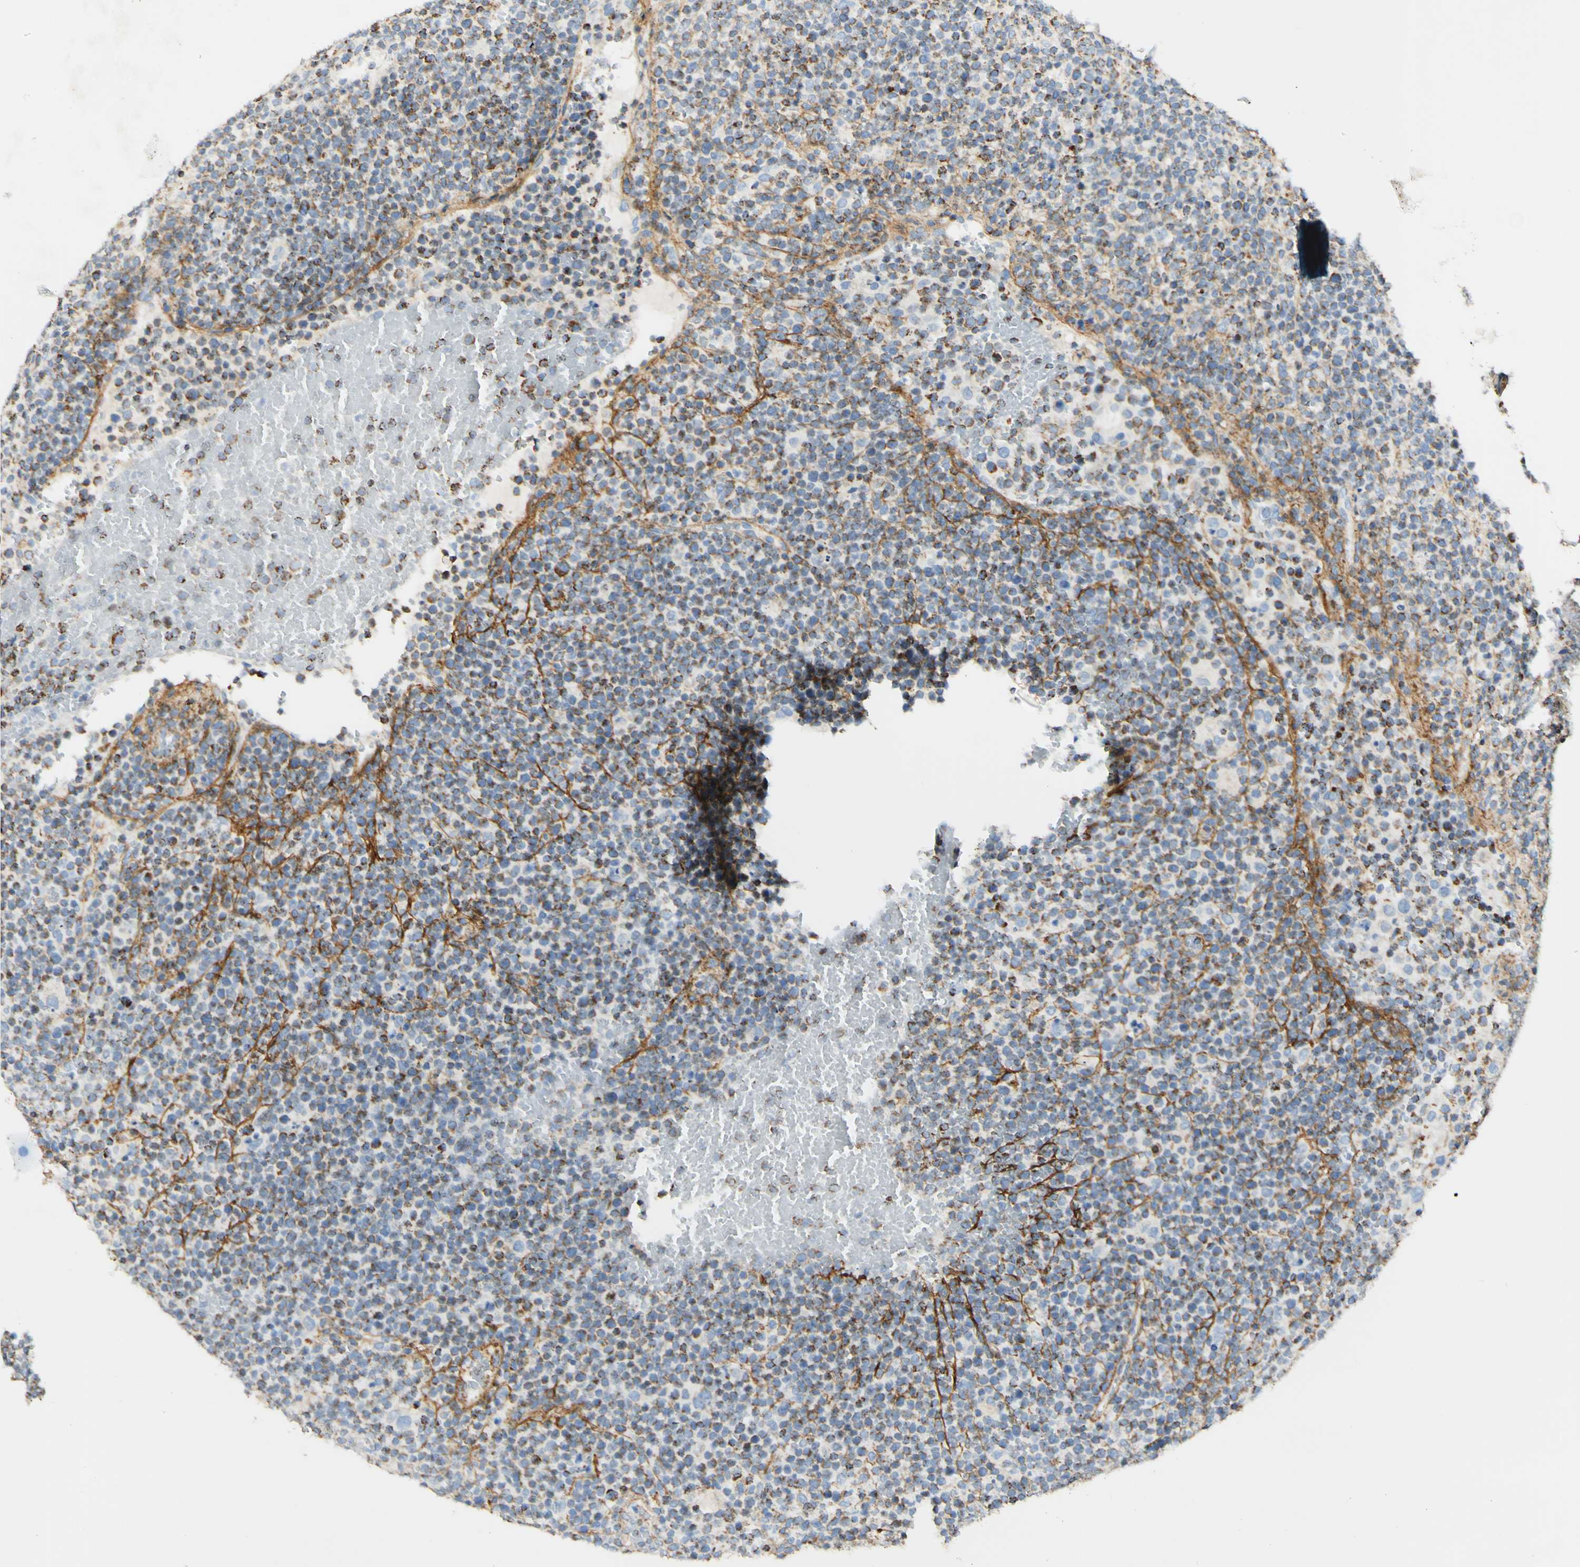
{"staining": {"intensity": "moderate", "quantity": "25%-75%", "location": "cytoplasmic/membranous"}, "tissue": "lymphoma", "cell_type": "Tumor cells", "image_type": "cancer", "snomed": [{"axis": "morphology", "description": "Malignant lymphoma, non-Hodgkin's type, High grade"}, {"axis": "topography", "description": "Lymph node"}], "caption": "Protein expression by IHC displays moderate cytoplasmic/membranous expression in about 25%-75% of tumor cells in lymphoma.", "gene": "OXCT1", "patient": {"sex": "male", "age": 61}}